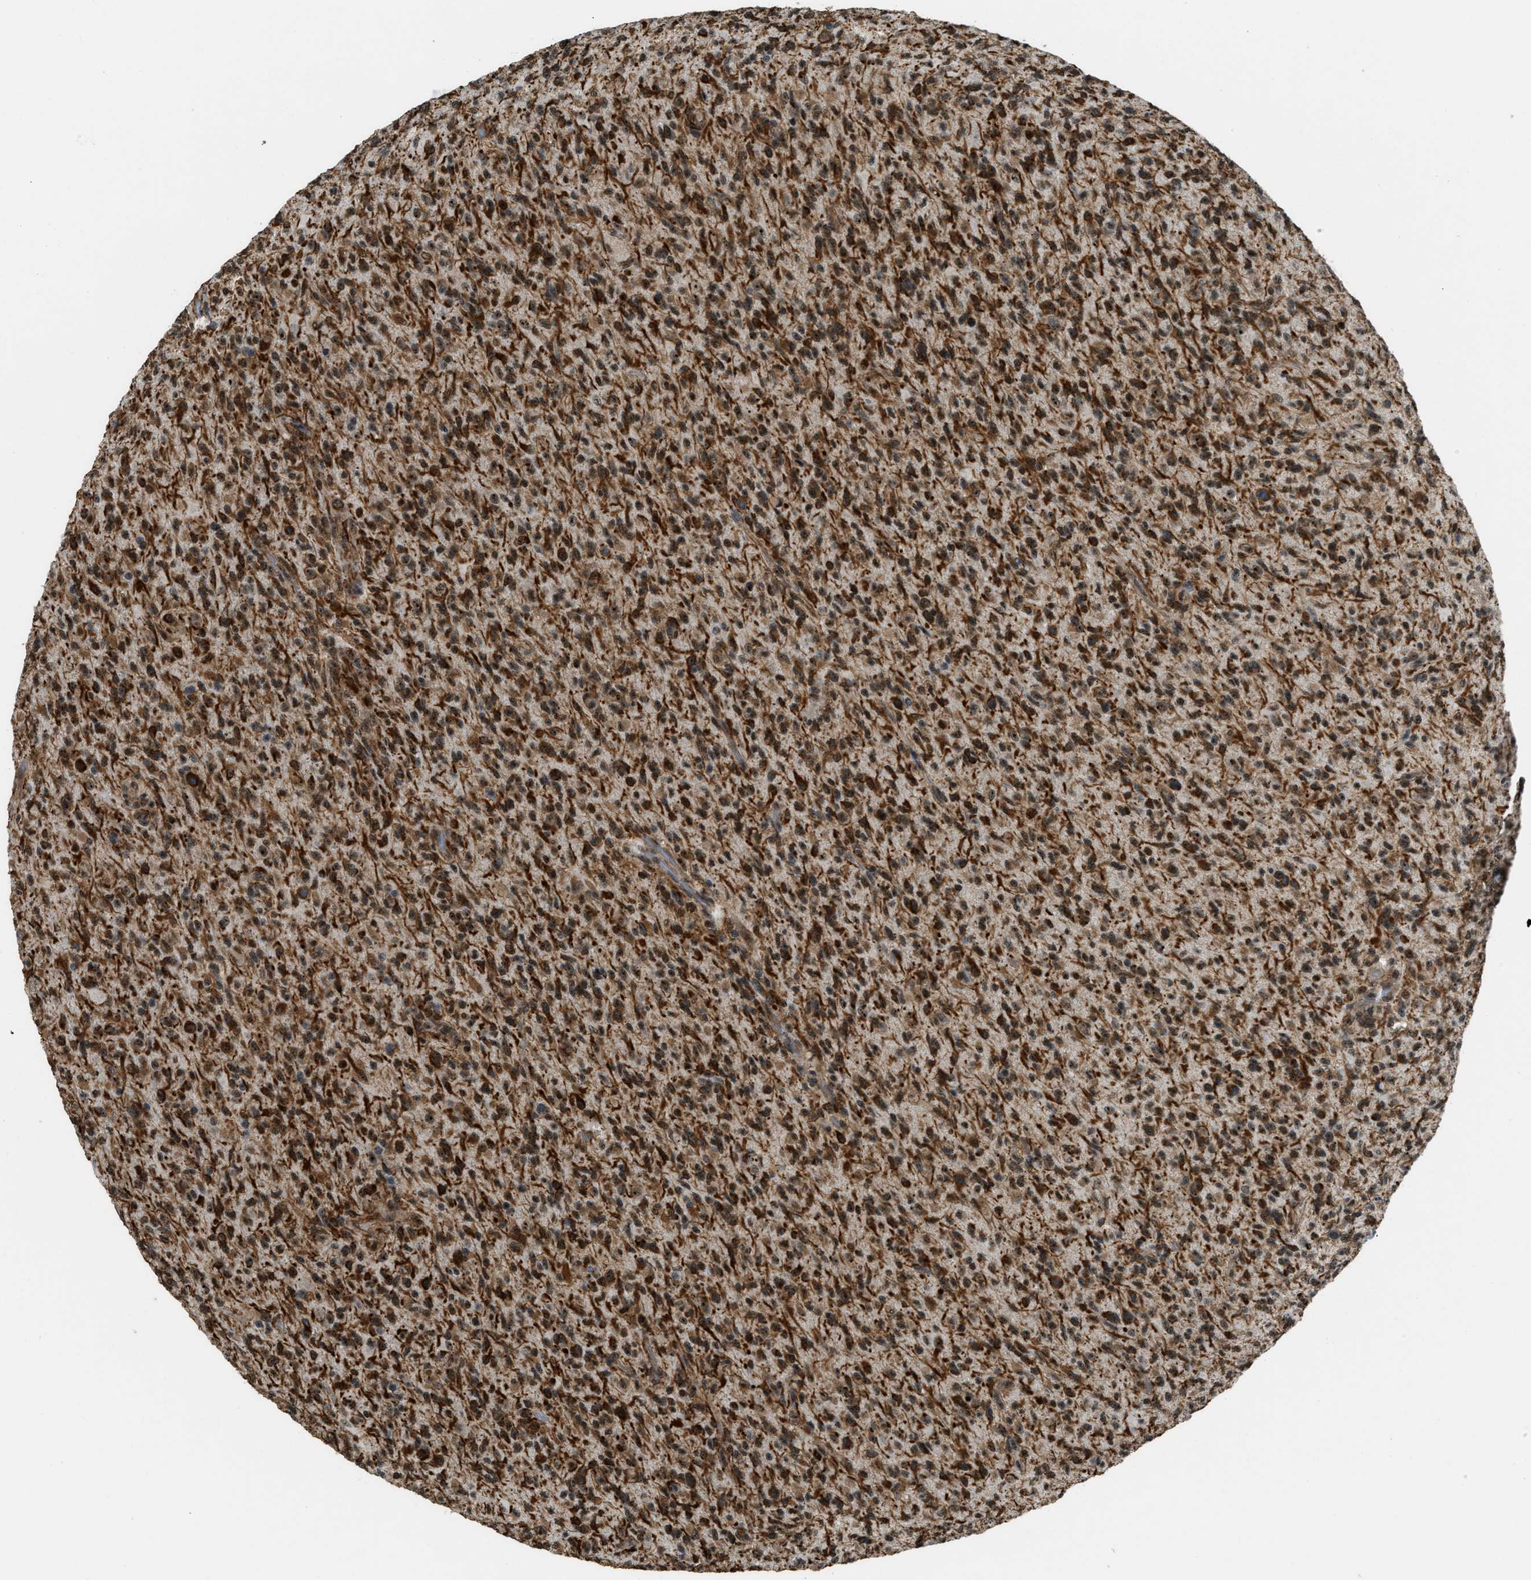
{"staining": {"intensity": "weak", "quantity": ">75%", "location": "cytoplasmic/membranous,nuclear"}, "tissue": "glioma", "cell_type": "Tumor cells", "image_type": "cancer", "snomed": [{"axis": "morphology", "description": "Glioma, malignant, High grade"}, {"axis": "topography", "description": "Brain"}], "caption": "Human glioma stained with a brown dye displays weak cytoplasmic/membranous and nuclear positive positivity in approximately >75% of tumor cells.", "gene": "E2F1", "patient": {"sex": "male", "age": 71}}